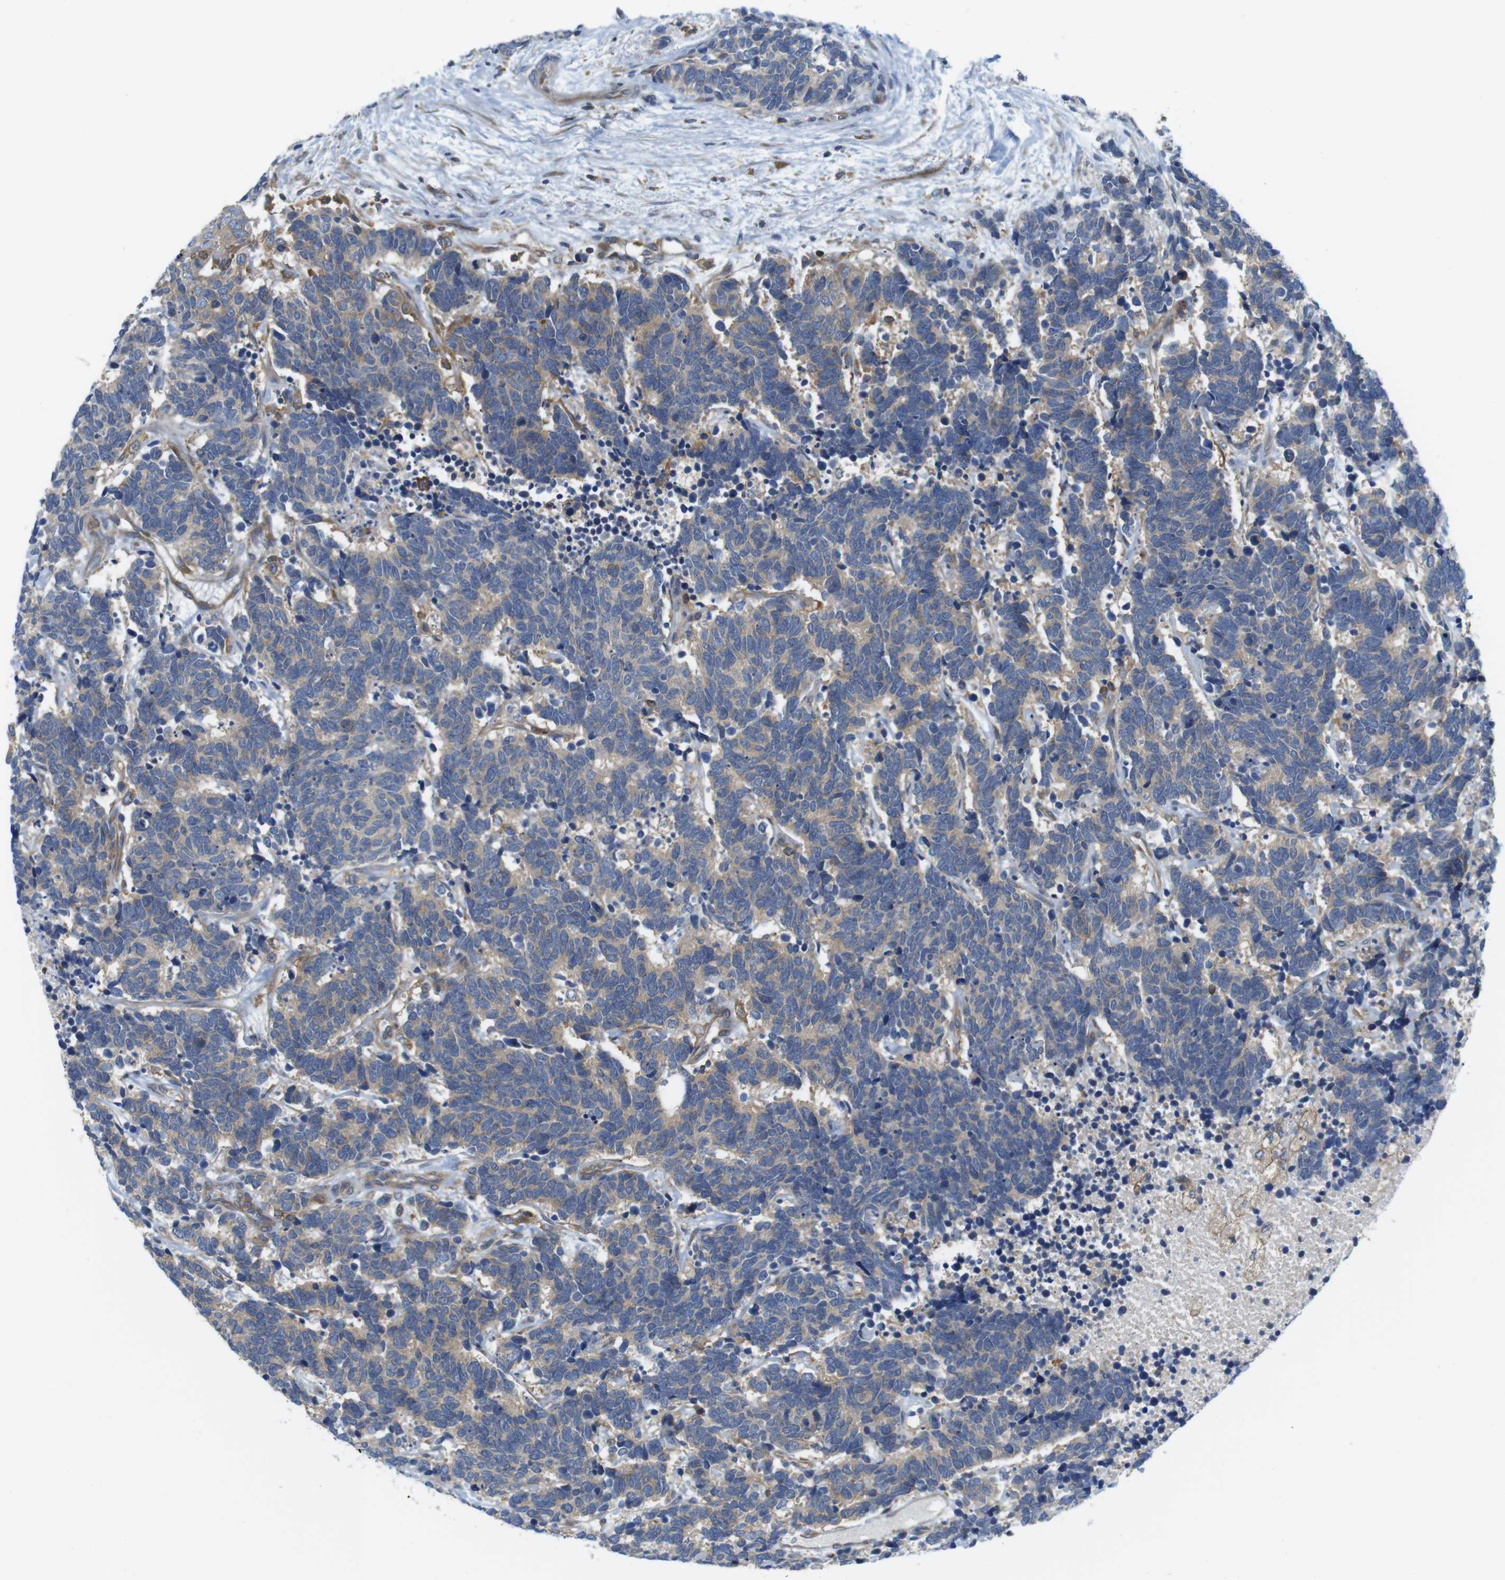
{"staining": {"intensity": "weak", "quantity": ">75%", "location": "cytoplasmic/membranous"}, "tissue": "carcinoid", "cell_type": "Tumor cells", "image_type": "cancer", "snomed": [{"axis": "morphology", "description": "Carcinoma, NOS"}, {"axis": "morphology", "description": "Carcinoid, malignant, NOS"}, {"axis": "topography", "description": "Urinary bladder"}], "caption": "The micrograph shows immunohistochemical staining of malignant carcinoid. There is weak cytoplasmic/membranous staining is present in approximately >75% of tumor cells.", "gene": "HERPUD2", "patient": {"sex": "male", "age": 57}}